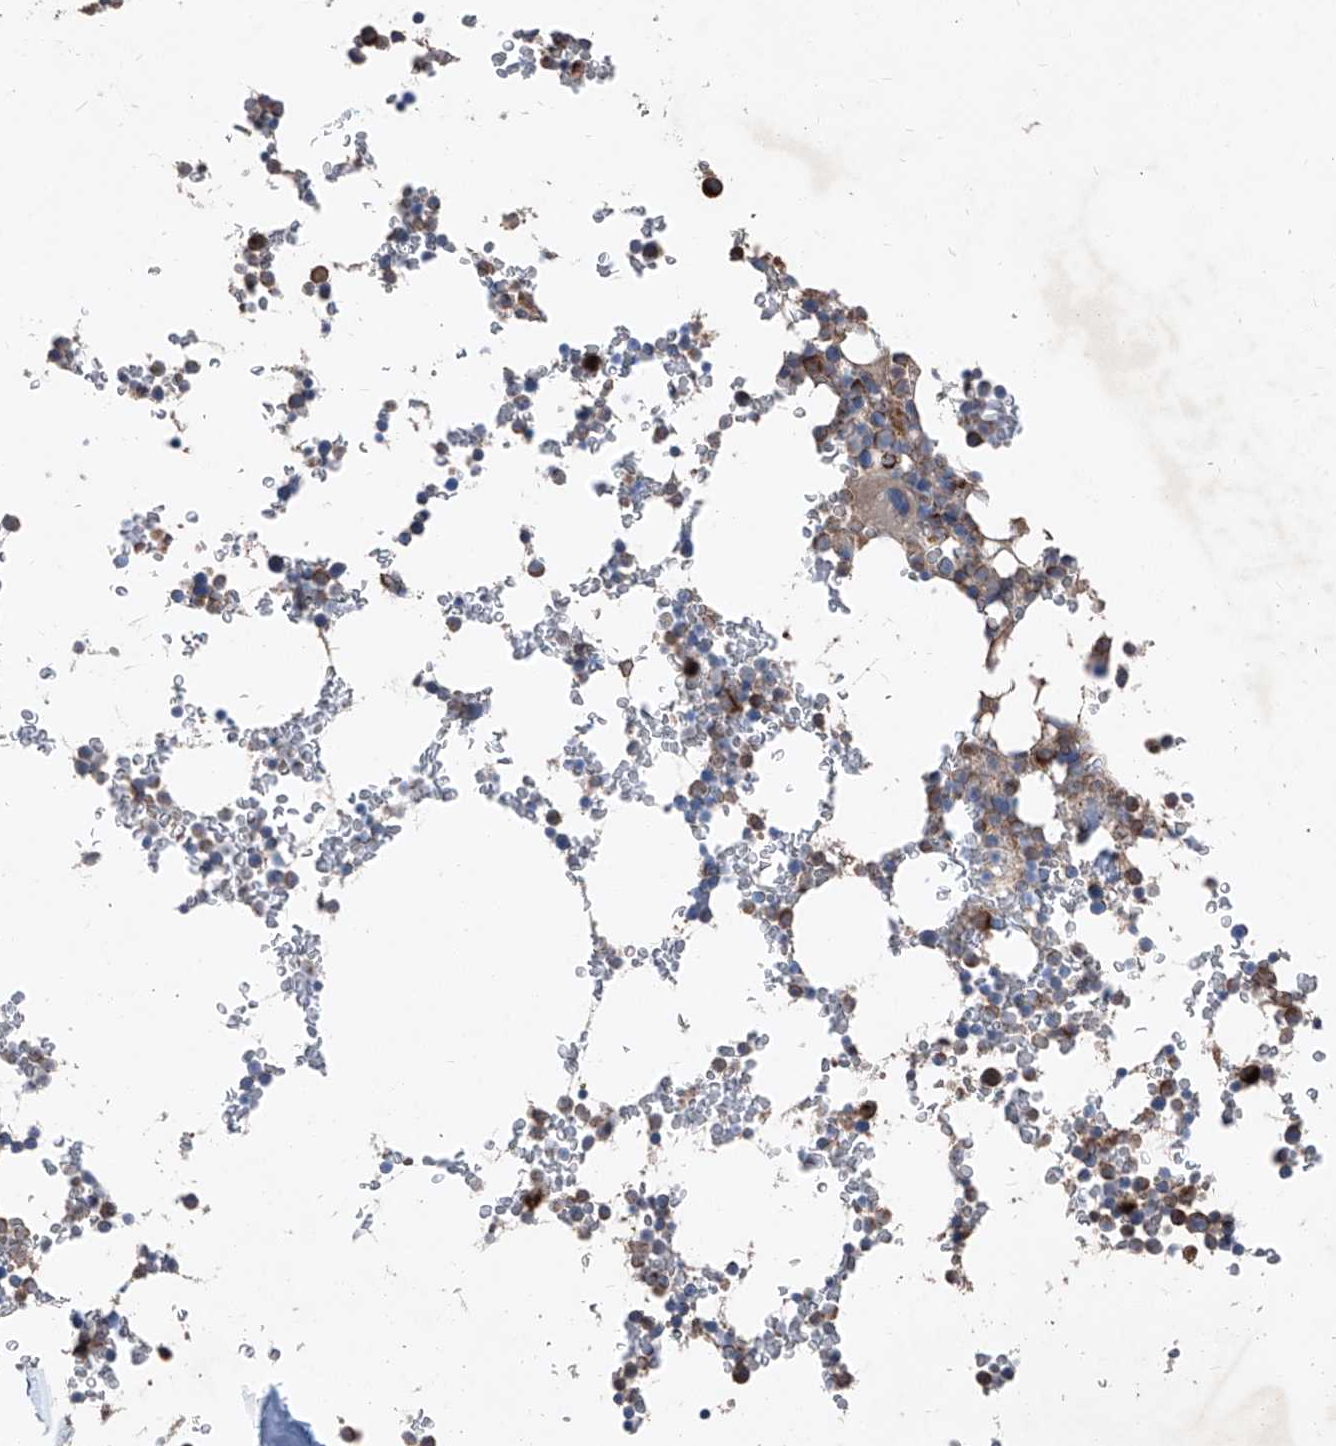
{"staining": {"intensity": "moderate", "quantity": "<25%", "location": "cytoplasmic/membranous"}, "tissue": "bone marrow", "cell_type": "Hematopoietic cells", "image_type": "normal", "snomed": [{"axis": "morphology", "description": "Normal tissue, NOS"}, {"axis": "topography", "description": "Bone marrow"}], "caption": "Protein staining demonstrates moderate cytoplasmic/membranous staining in about <25% of hematopoietic cells in unremarkable bone marrow. The staining was performed using DAB (3,3'-diaminobenzidine) to visualize the protein expression in brown, while the nuclei were stained in blue with hematoxylin (Magnification: 20x).", "gene": "IFI27", "patient": {"sex": "male", "age": 58}}